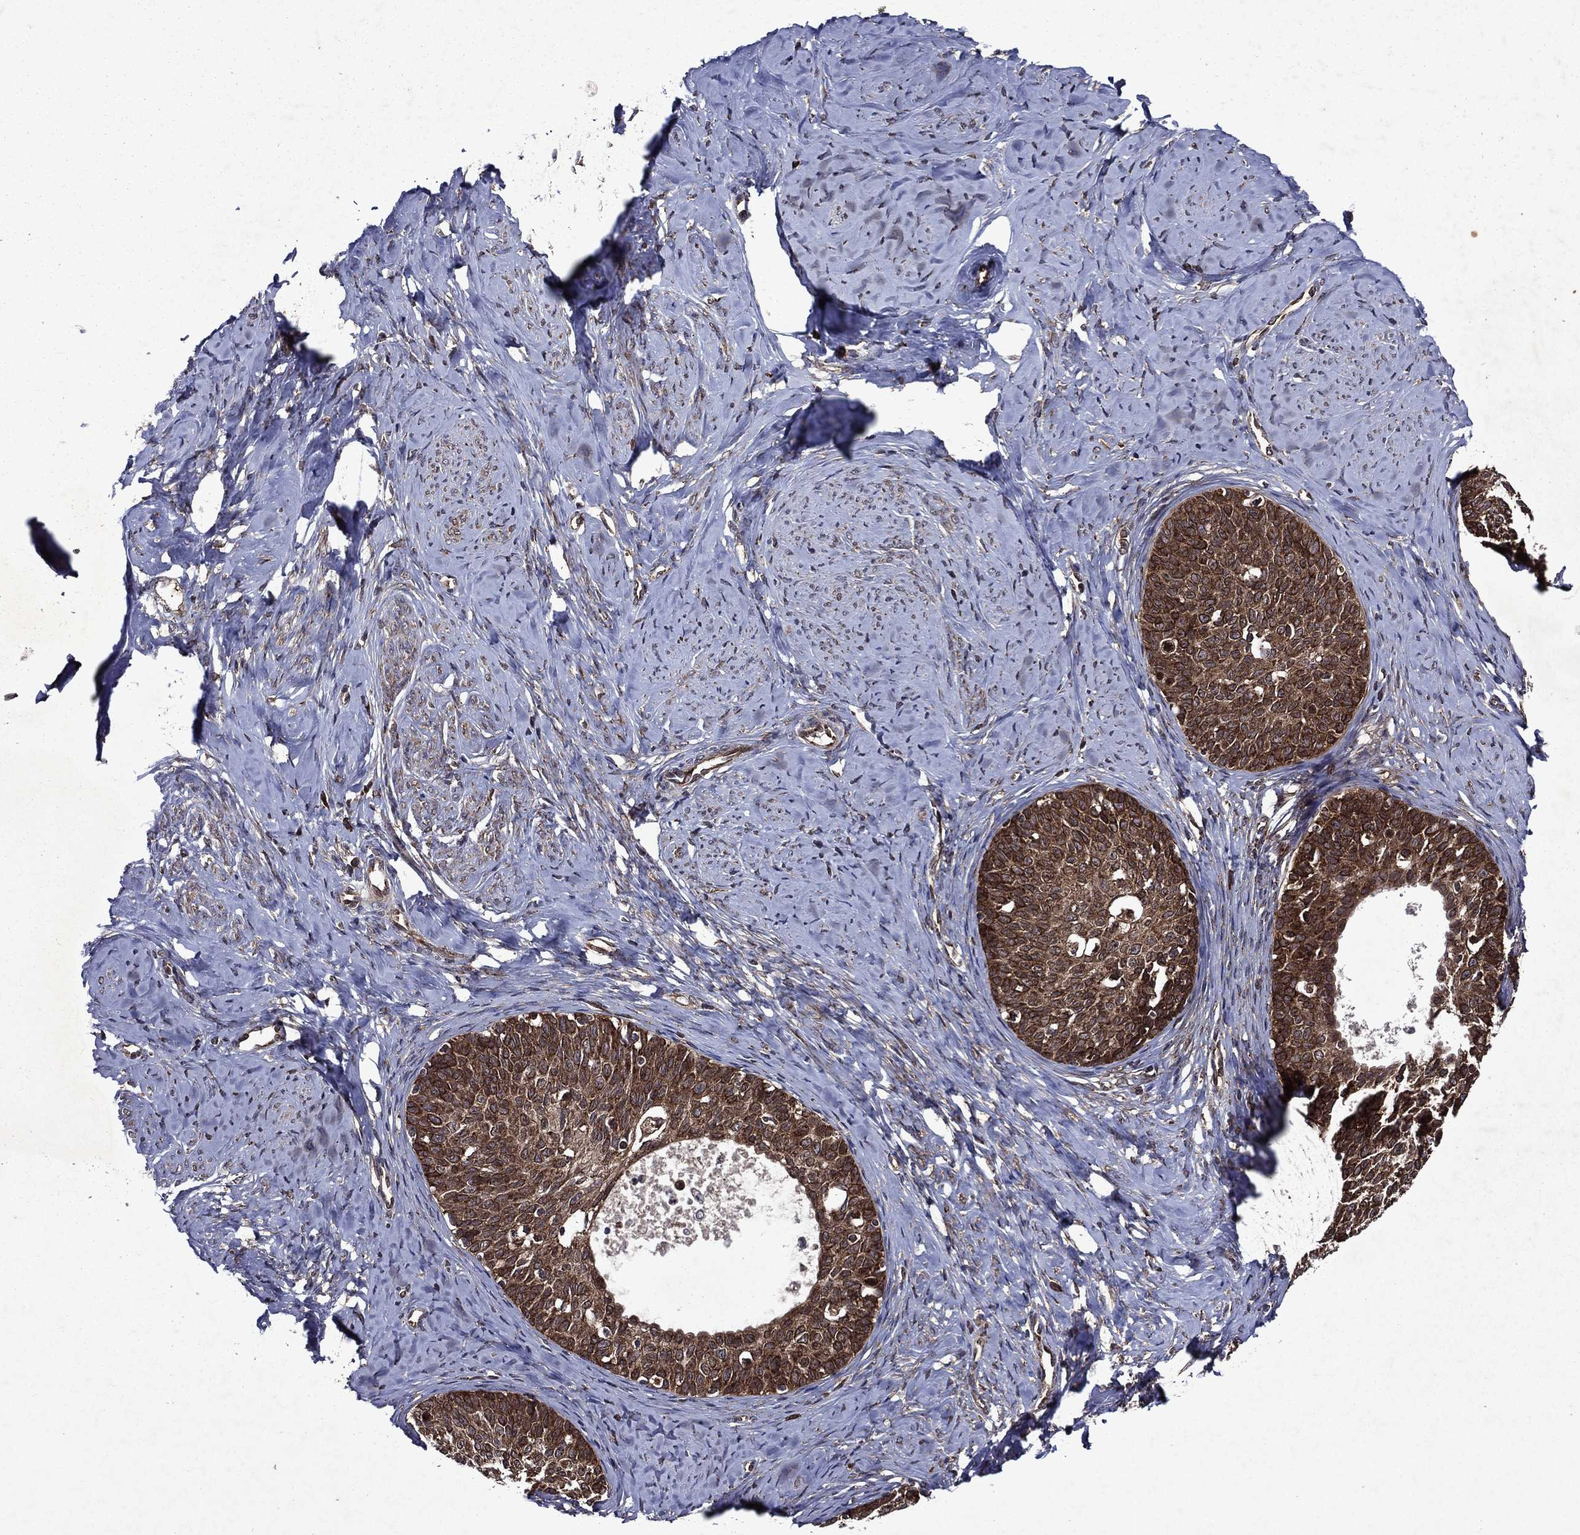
{"staining": {"intensity": "strong", "quantity": ">75%", "location": "cytoplasmic/membranous"}, "tissue": "cervical cancer", "cell_type": "Tumor cells", "image_type": "cancer", "snomed": [{"axis": "morphology", "description": "Squamous cell carcinoma, NOS"}, {"axis": "topography", "description": "Cervix"}], "caption": "Immunohistochemical staining of squamous cell carcinoma (cervical) displays strong cytoplasmic/membranous protein staining in approximately >75% of tumor cells.", "gene": "EIF2B4", "patient": {"sex": "female", "age": 51}}